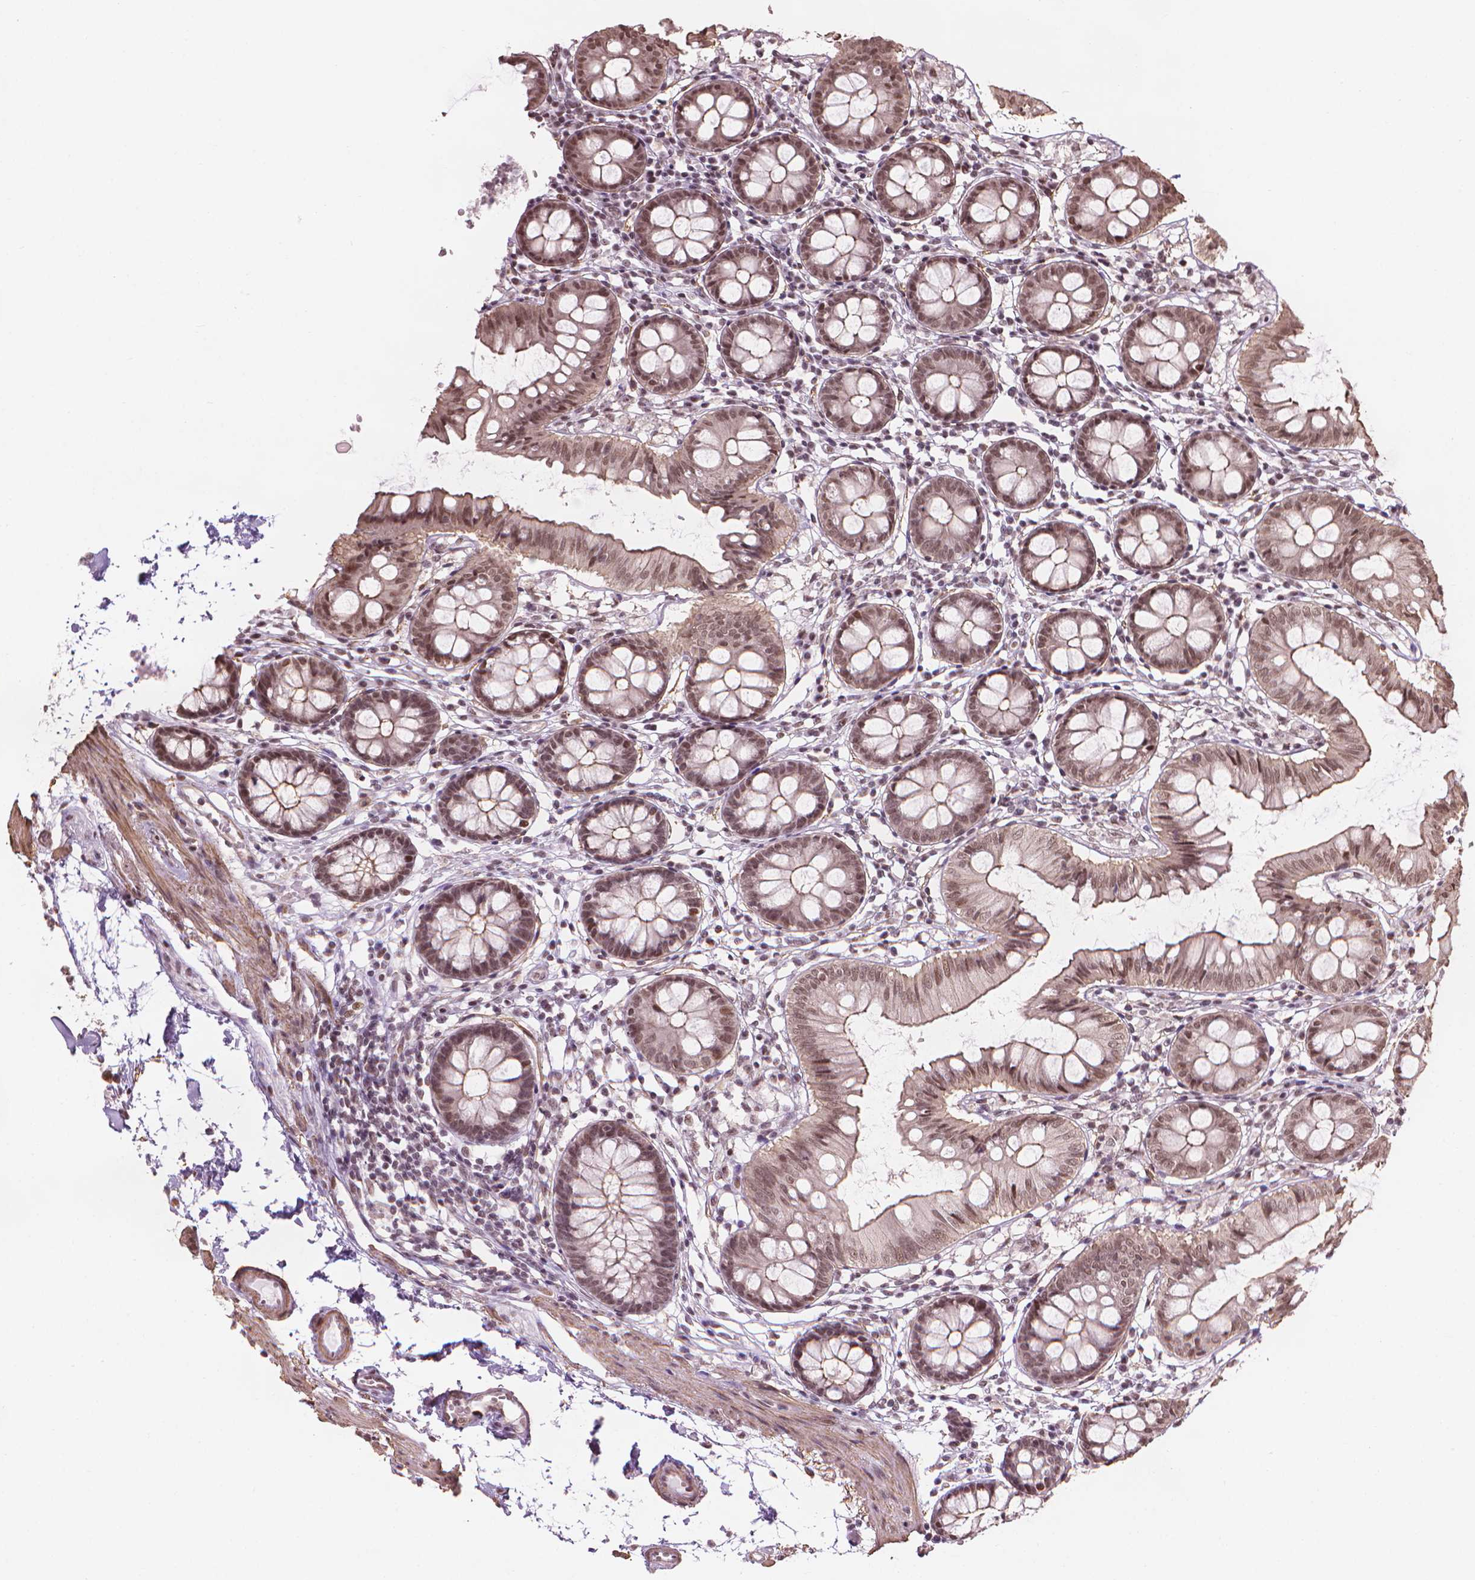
{"staining": {"intensity": "negative", "quantity": "none", "location": "none"}, "tissue": "colon", "cell_type": "Endothelial cells", "image_type": "normal", "snomed": [{"axis": "morphology", "description": "Normal tissue, NOS"}, {"axis": "topography", "description": "Colon"}], "caption": "The image demonstrates no significant expression in endothelial cells of colon. Nuclei are stained in blue.", "gene": "HOXD4", "patient": {"sex": "female", "age": 84}}